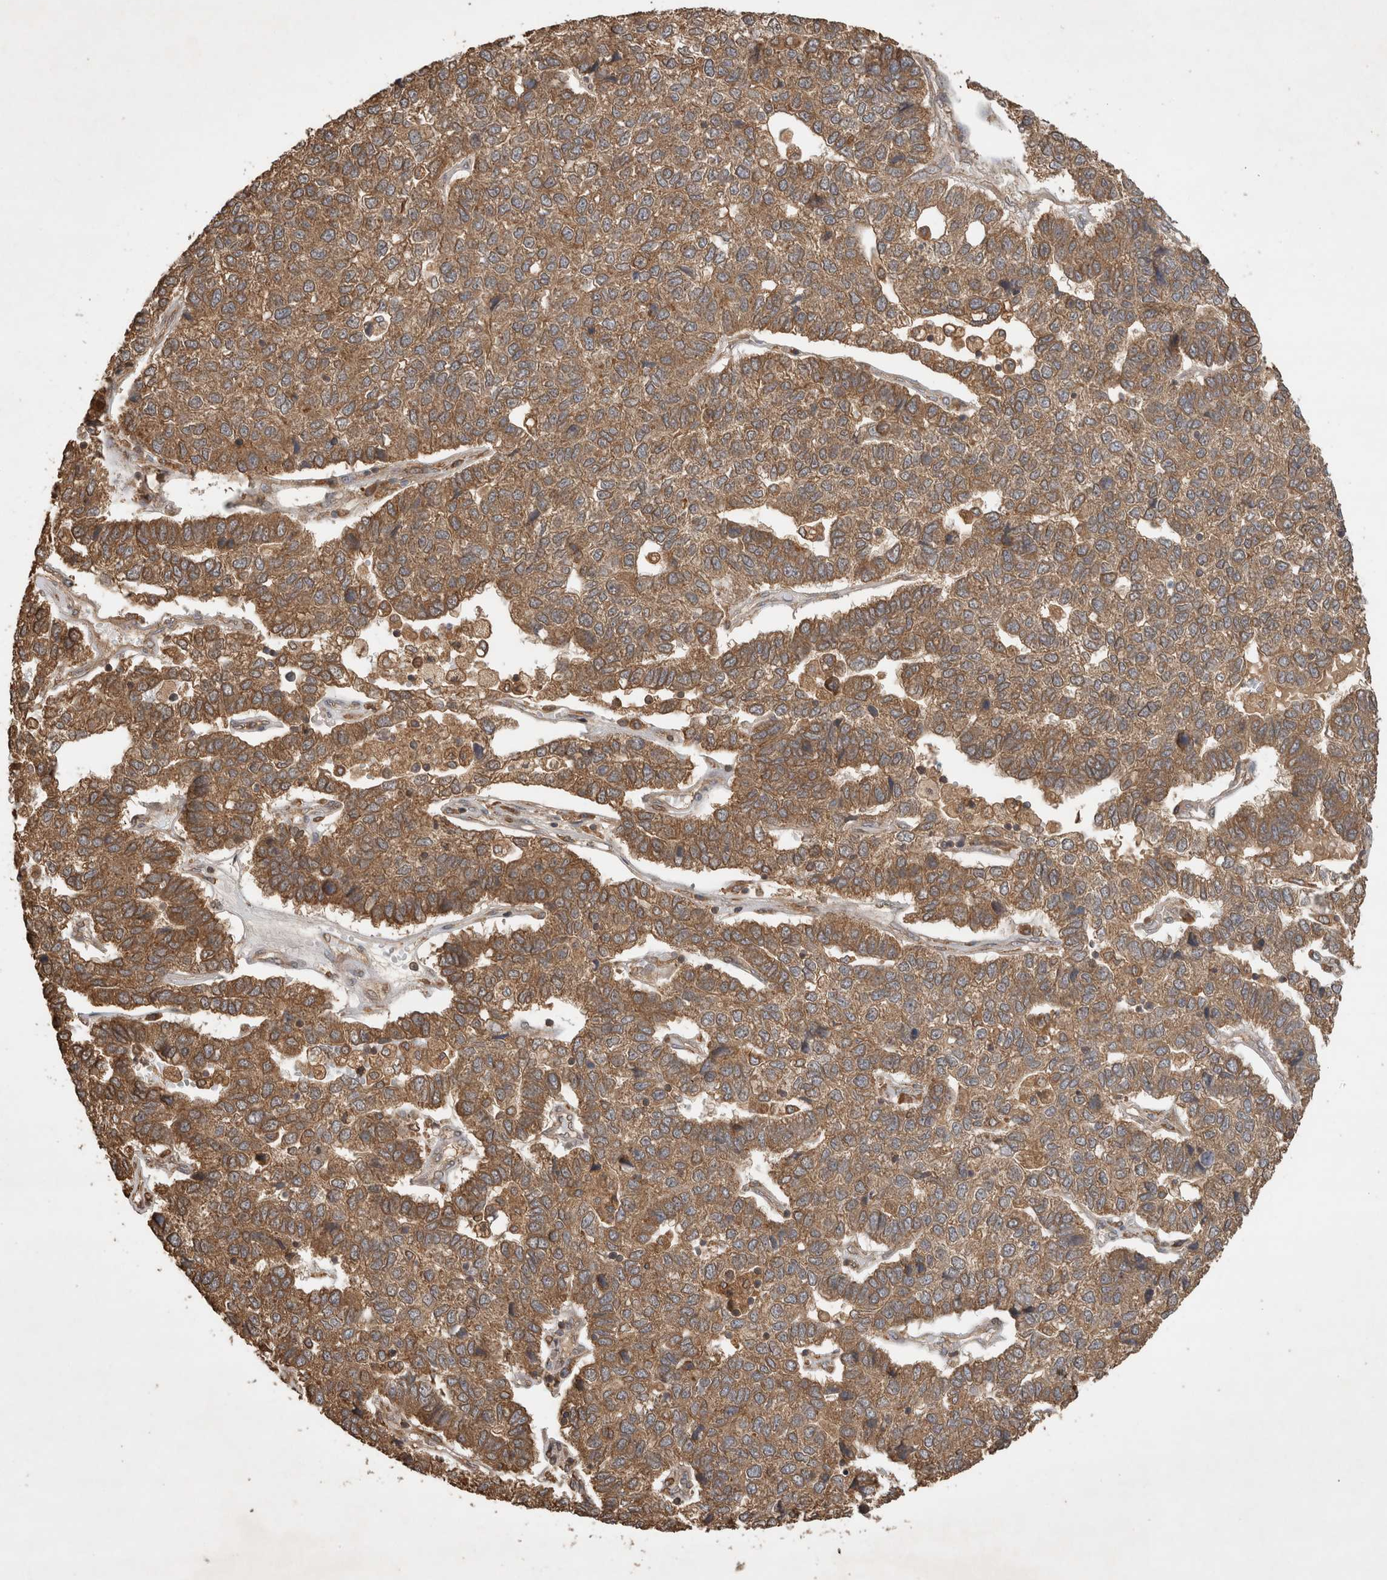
{"staining": {"intensity": "moderate", "quantity": ">75%", "location": "cytoplasmic/membranous"}, "tissue": "pancreatic cancer", "cell_type": "Tumor cells", "image_type": "cancer", "snomed": [{"axis": "morphology", "description": "Adenocarcinoma, NOS"}, {"axis": "topography", "description": "Pancreas"}], "caption": "About >75% of tumor cells in pancreatic adenocarcinoma reveal moderate cytoplasmic/membranous protein positivity as visualized by brown immunohistochemical staining.", "gene": "OTUD7B", "patient": {"sex": "female", "age": 61}}